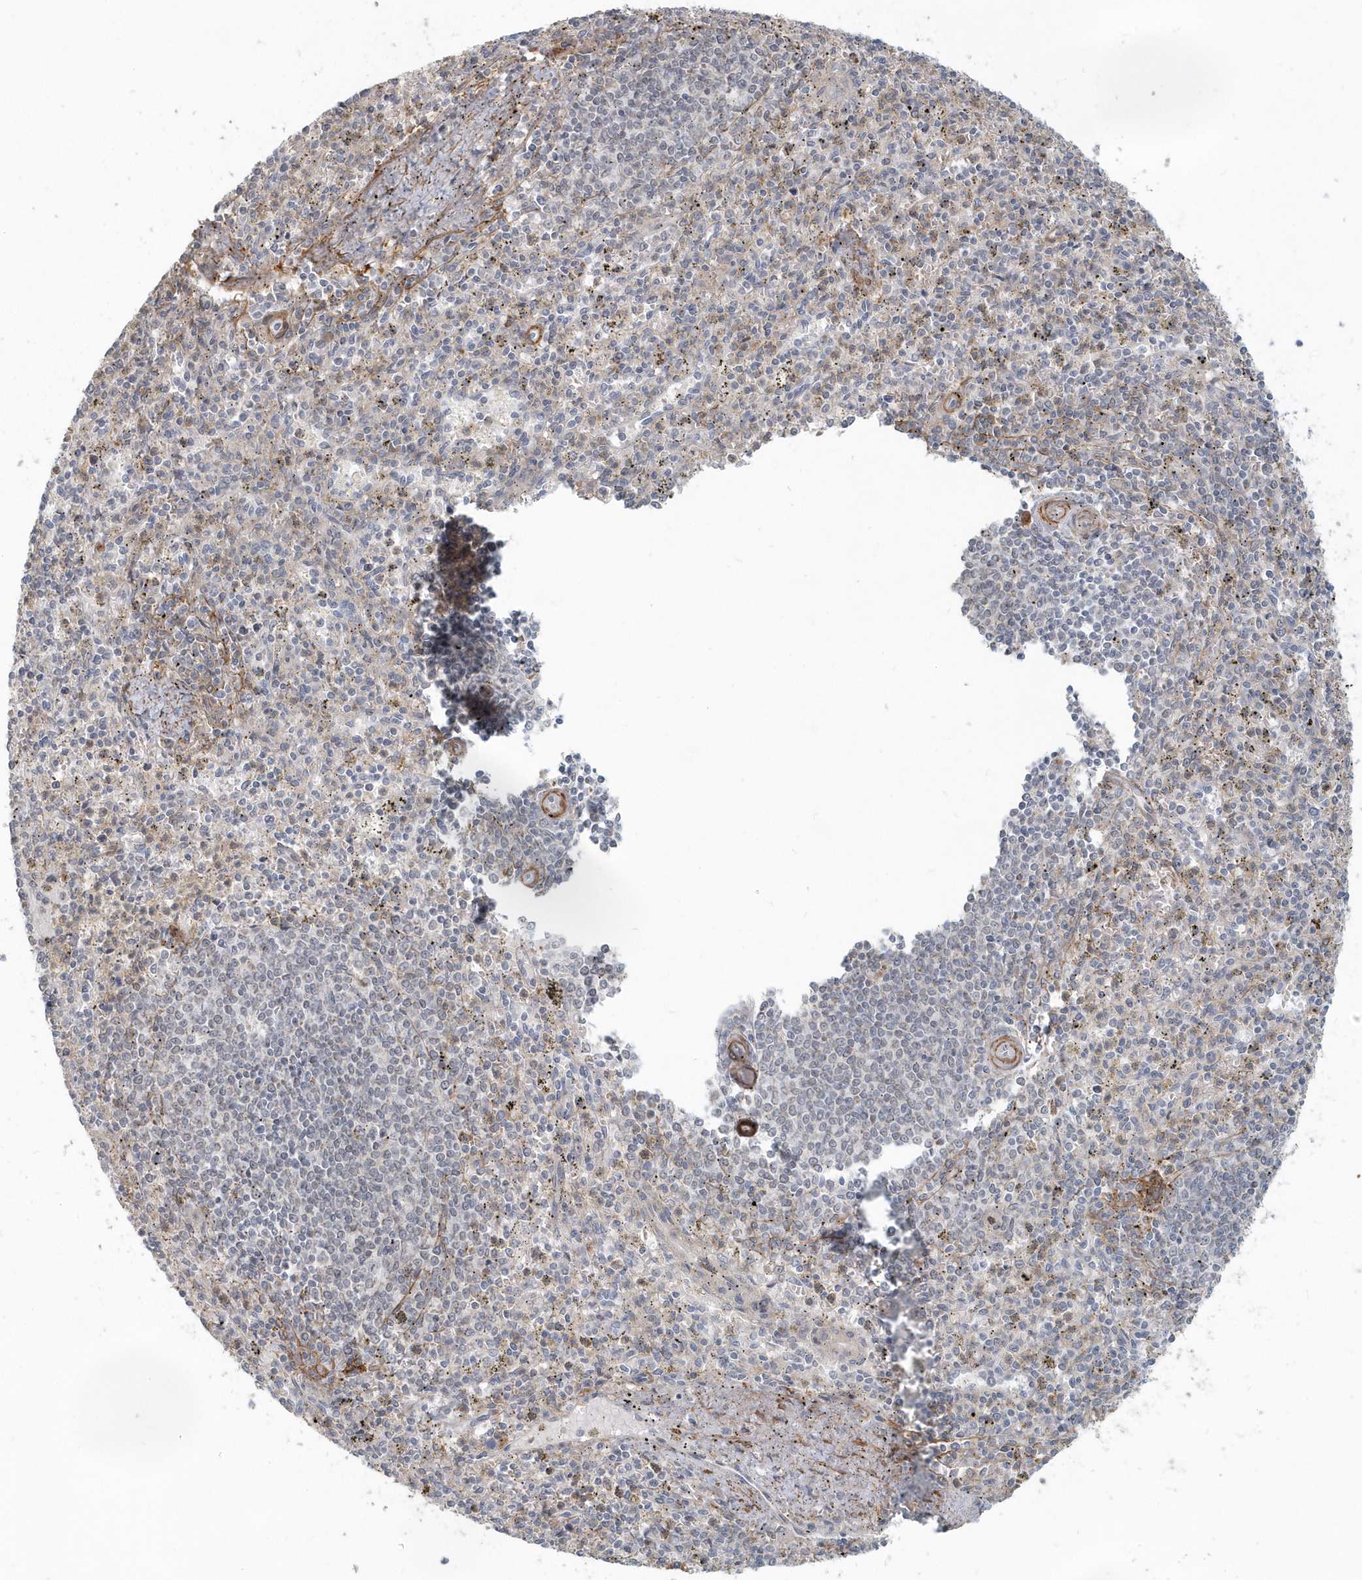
{"staining": {"intensity": "negative", "quantity": "none", "location": "none"}, "tissue": "spleen", "cell_type": "Cells in red pulp", "image_type": "normal", "snomed": [{"axis": "morphology", "description": "Normal tissue, NOS"}, {"axis": "topography", "description": "Spleen"}], "caption": "Cells in red pulp show no significant positivity in normal spleen.", "gene": "NAPB", "patient": {"sex": "male", "age": 72}}